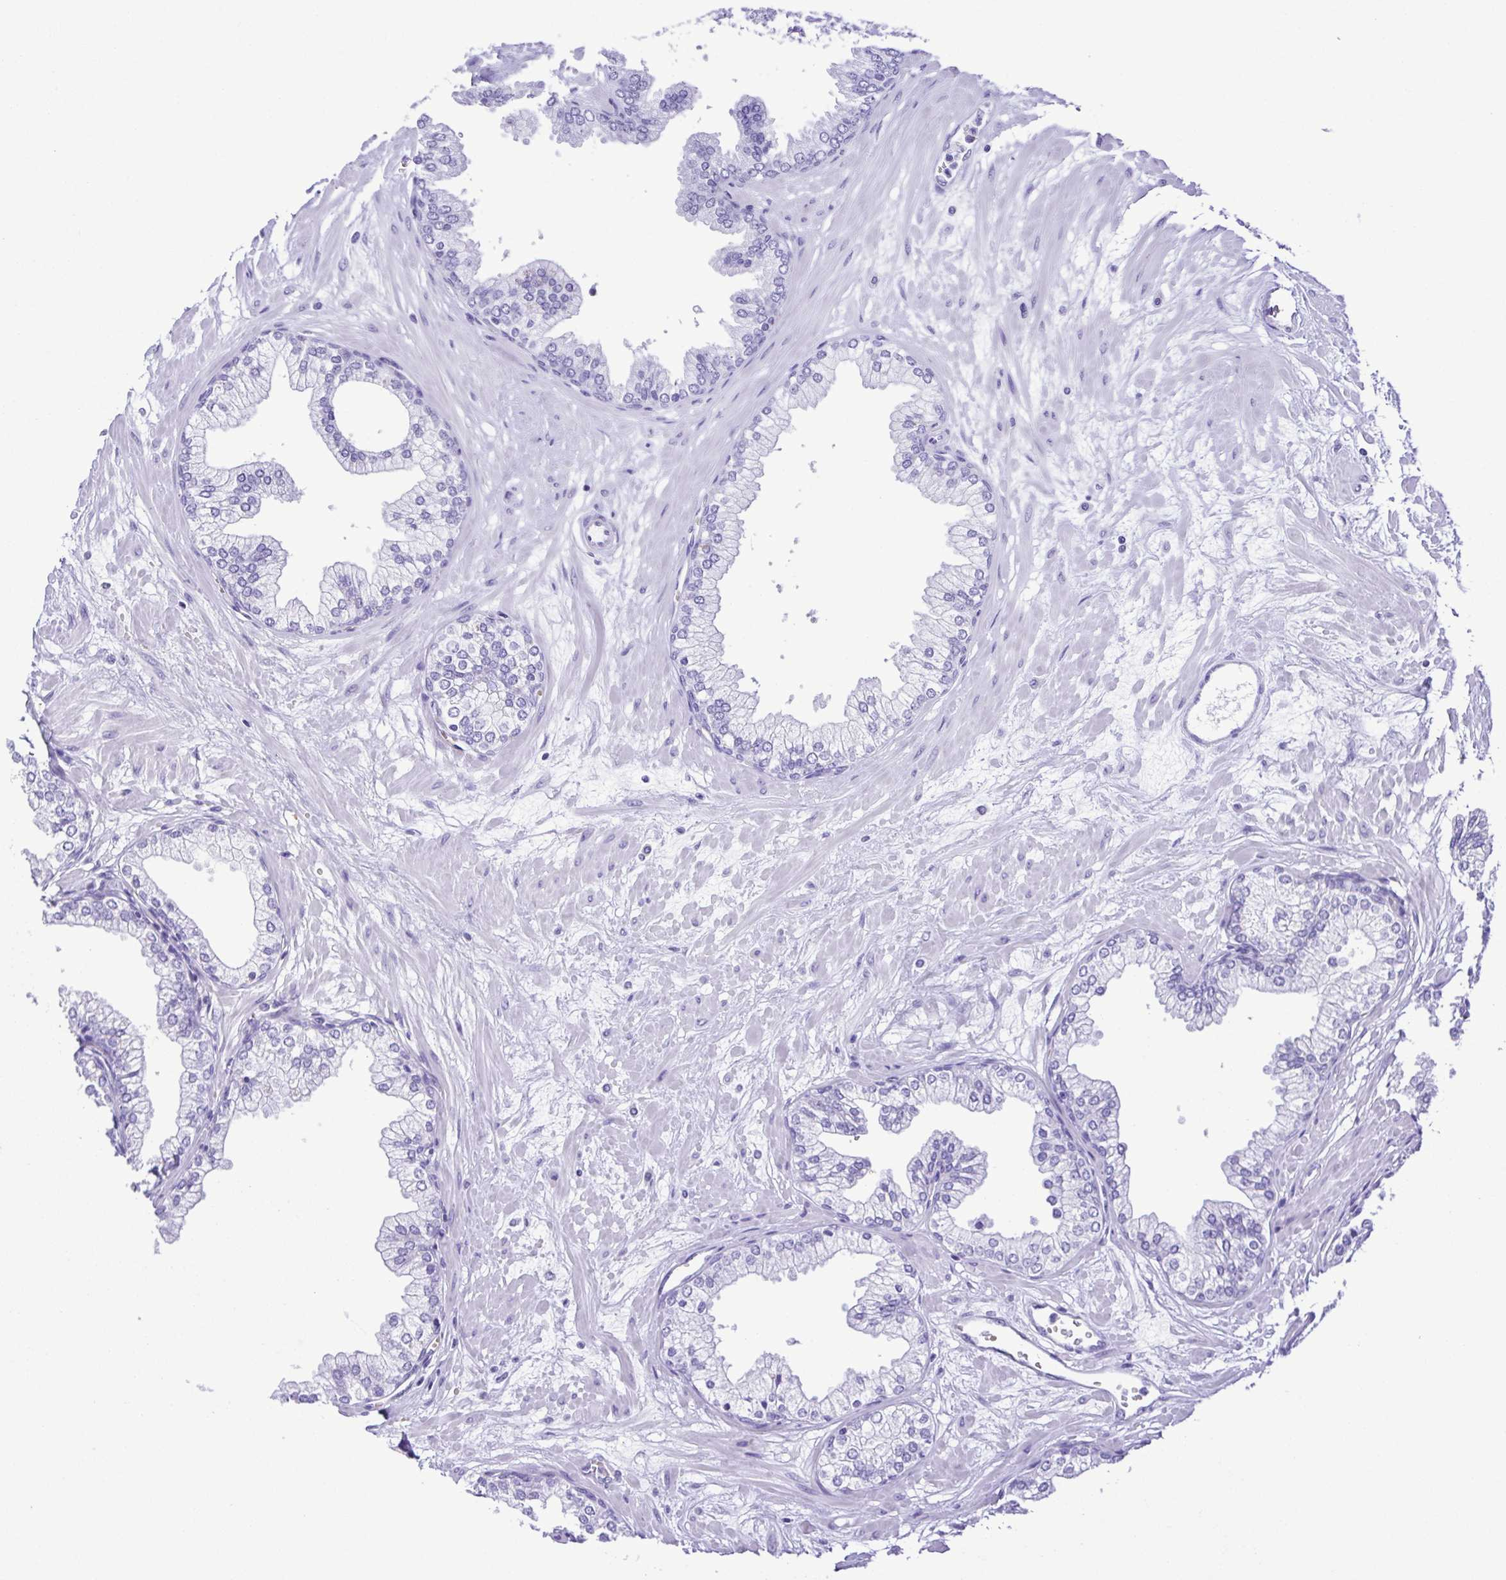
{"staining": {"intensity": "negative", "quantity": "none", "location": "none"}, "tissue": "prostate", "cell_type": "Glandular cells", "image_type": "normal", "snomed": [{"axis": "morphology", "description": "Normal tissue, NOS"}, {"axis": "topography", "description": "Prostate"}, {"axis": "topography", "description": "Peripheral nerve tissue"}], "caption": "Glandular cells are negative for protein expression in benign human prostate. (DAB (3,3'-diaminobenzidine) immunohistochemistry, high magnification).", "gene": "SYT1", "patient": {"sex": "male", "age": 61}}